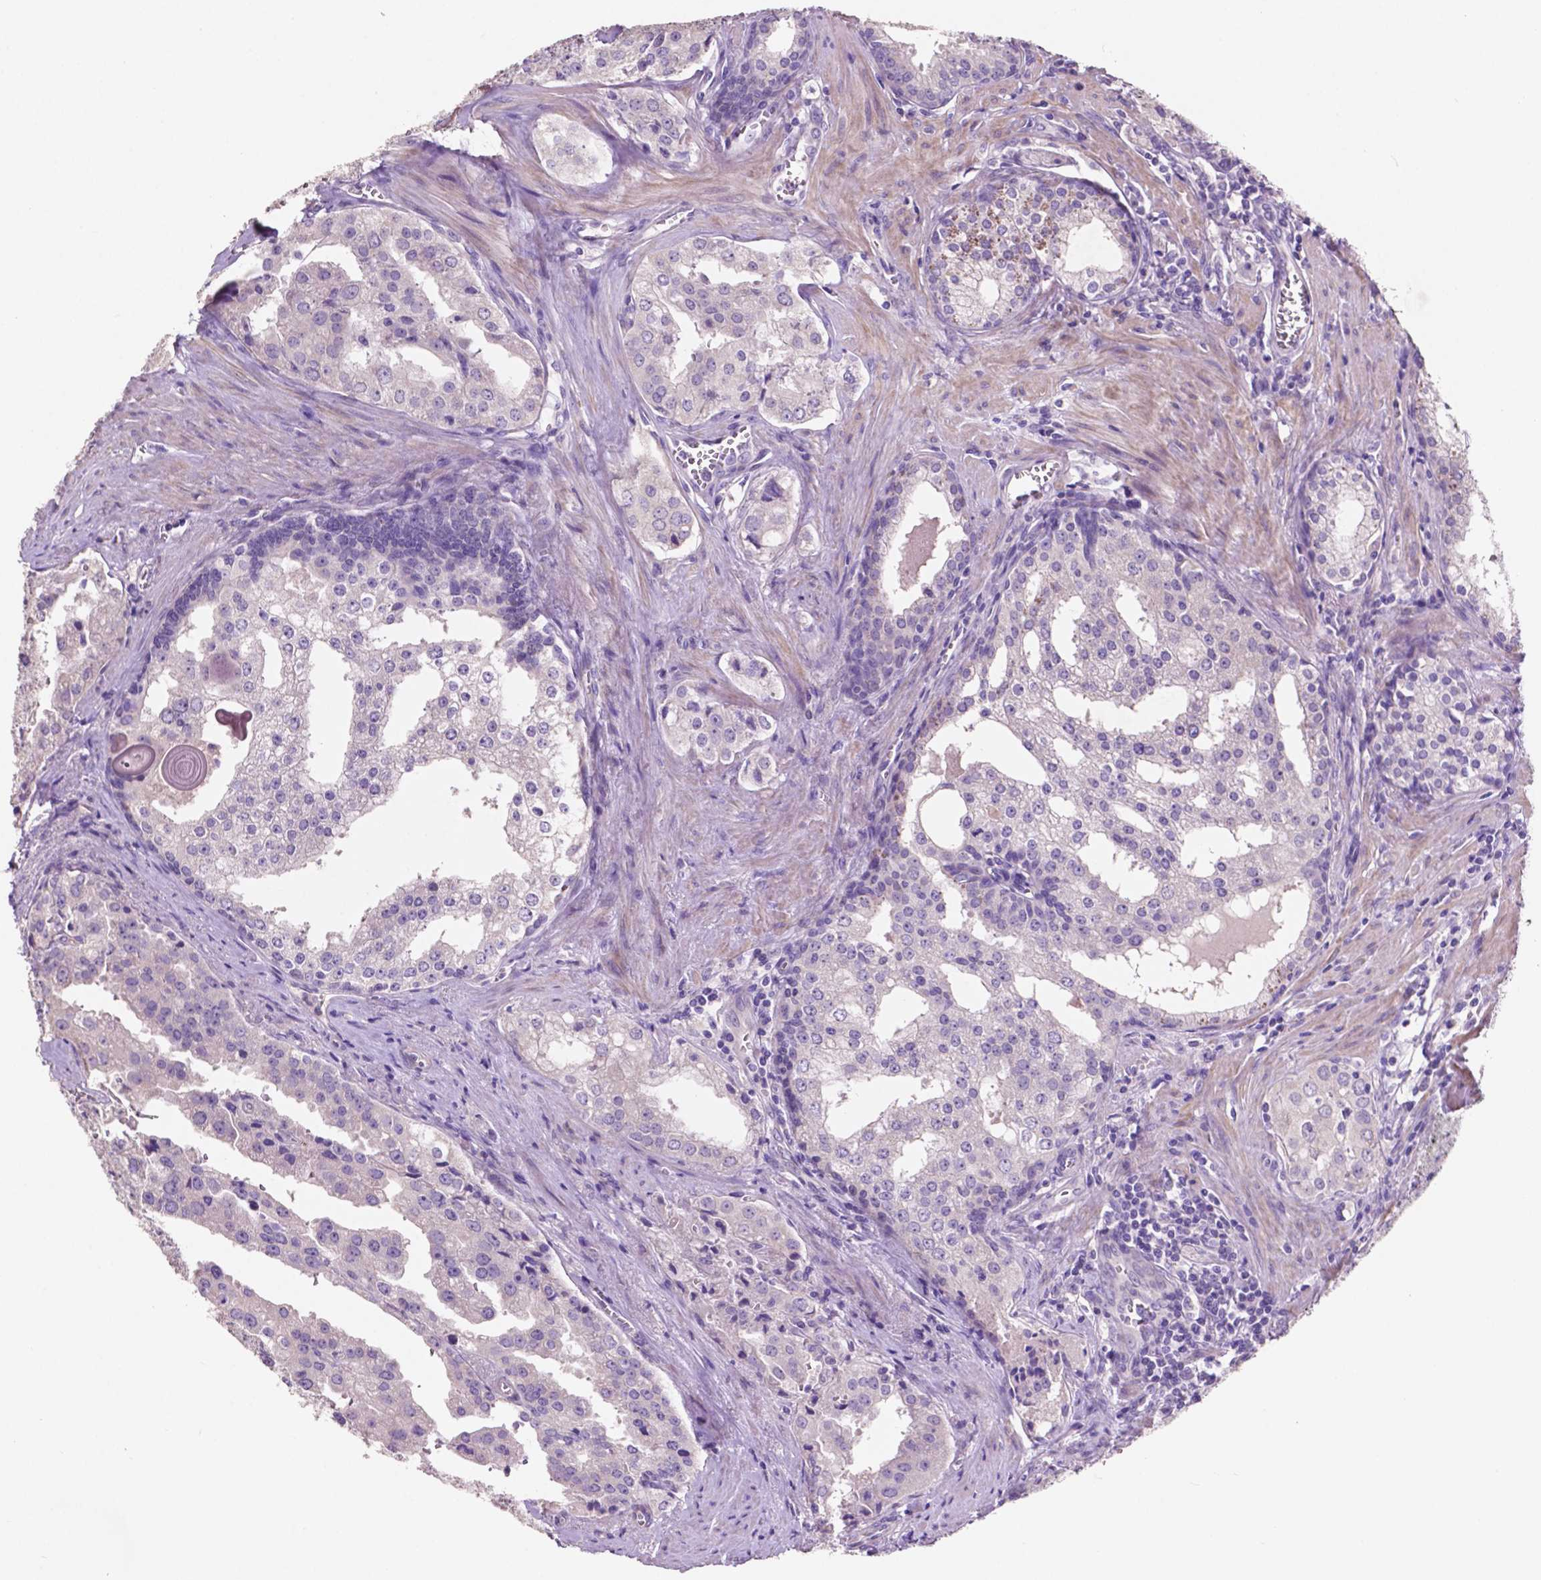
{"staining": {"intensity": "negative", "quantity": "none", "location": "none"}, "tissue": "prostate cancer", "cell_type": "Tumor cells", "image_type": "cancer", "snomed": [{"axis": "morphology", "description": "Adenocarcinoma, High grade"}, {"axis": "topography", "description": "Prostate"}], "caption": "The image demonstrates no staining of tumor cells in prostate adenocarcinoma (high-grade).", "gene": "CLDN17", "patient": {"sex": "male", "age": 68}}